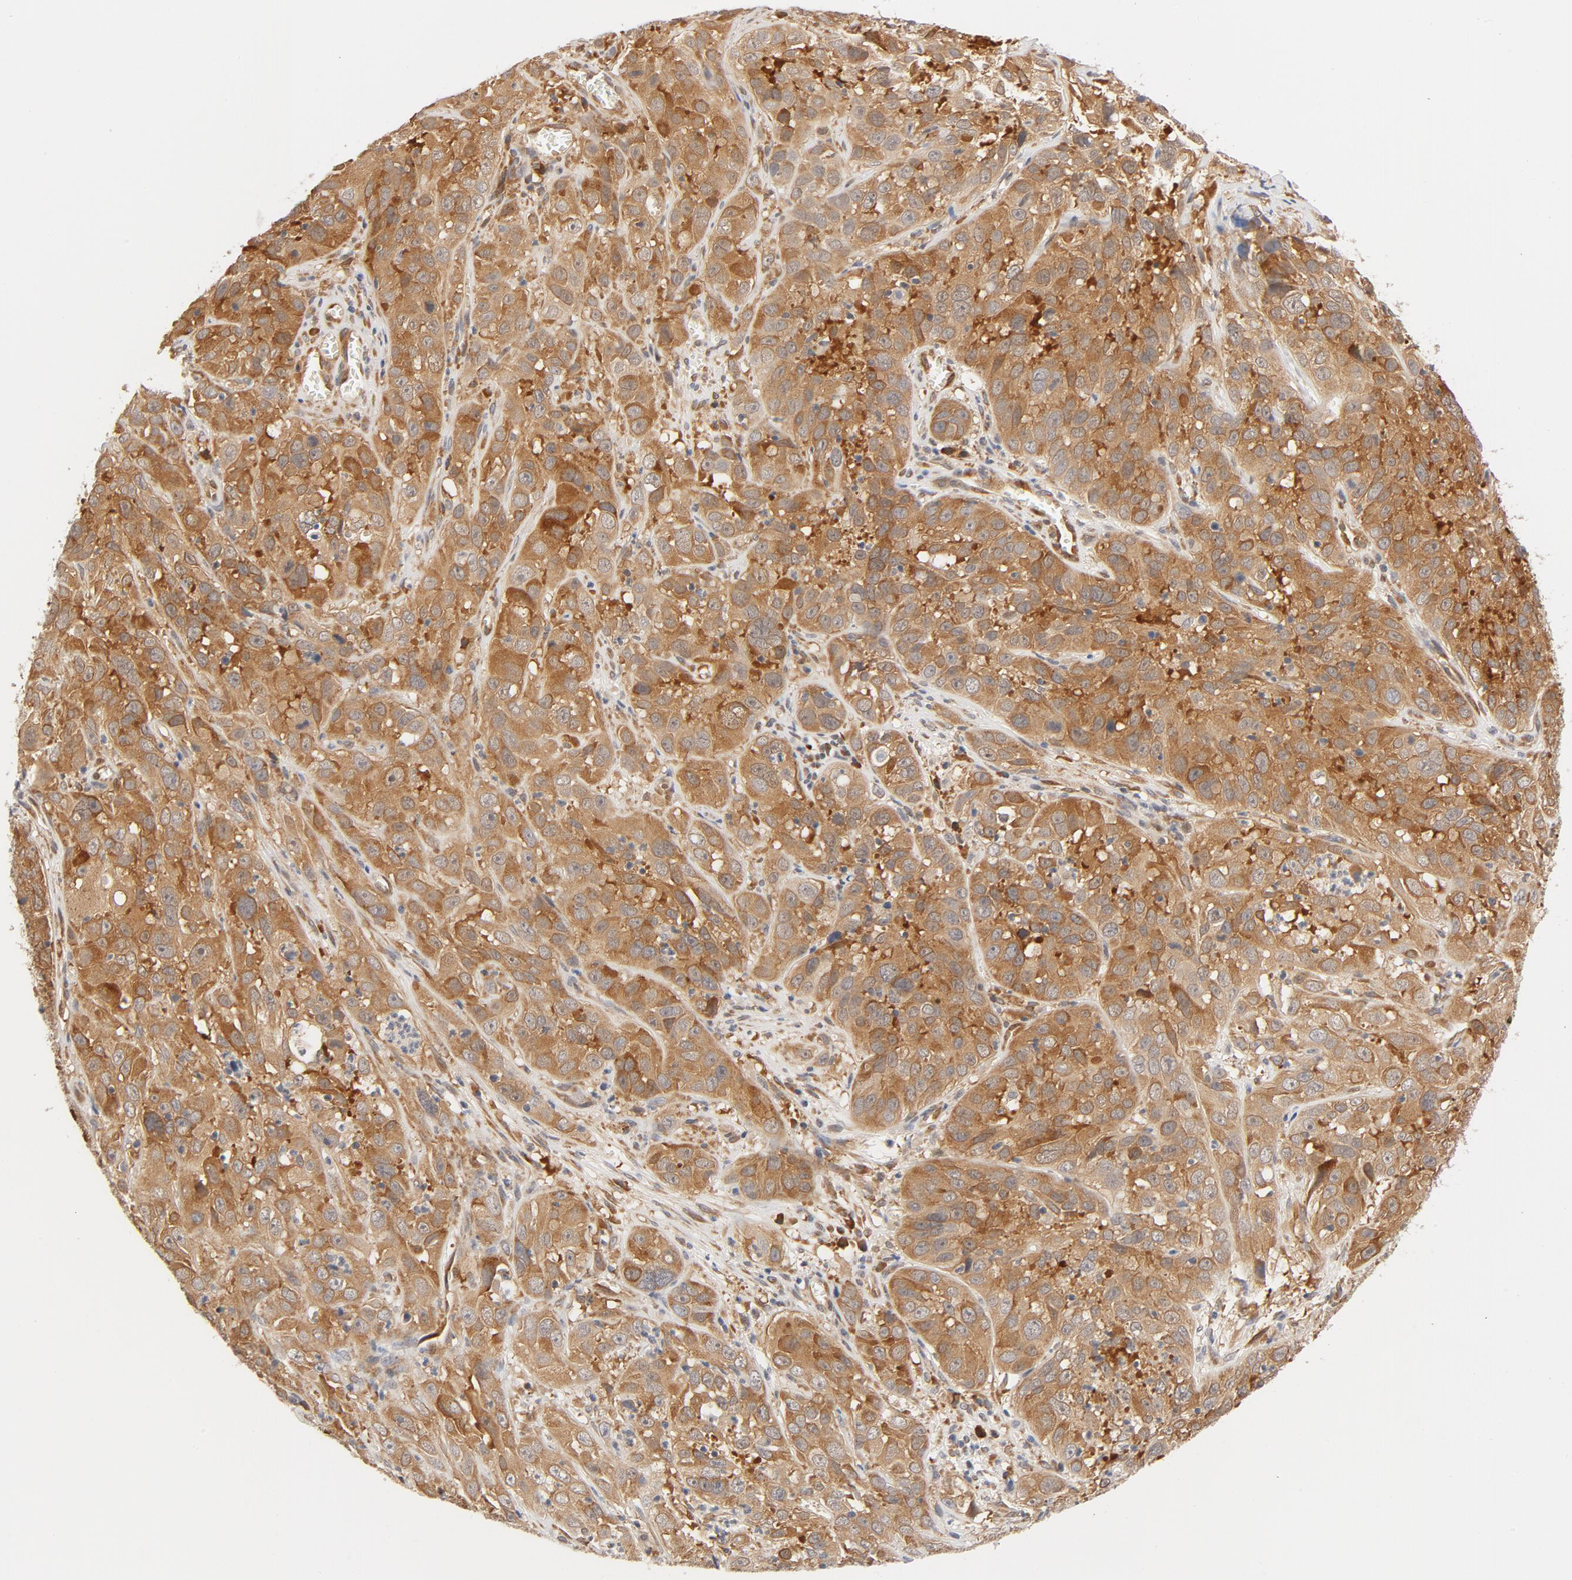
{"staining": {"intensity": "moderate", "quantity": ">75%", "location": "cytoplasmic/membranous"}, "tissue": "cervical cancer", "cell_type": "Tumor cells", "image_type": "cancer", "snomed": [{"axis": "morphology", "description": "Squamous cell carcinoma, NOS"}, {"axis": "topography", "description": "Cervix"}], "caption": "A histopathology image of cervical cancer stained for a protein exhibits moderate cytoplasmic/membranous brown staining in tumor cells. Immunohistochemistry (ihc) stains the protein of interest in brown and the nuclei are stained blue.", "gene": "EIF4E", "patient": {"sex": "female", "age": 32}}